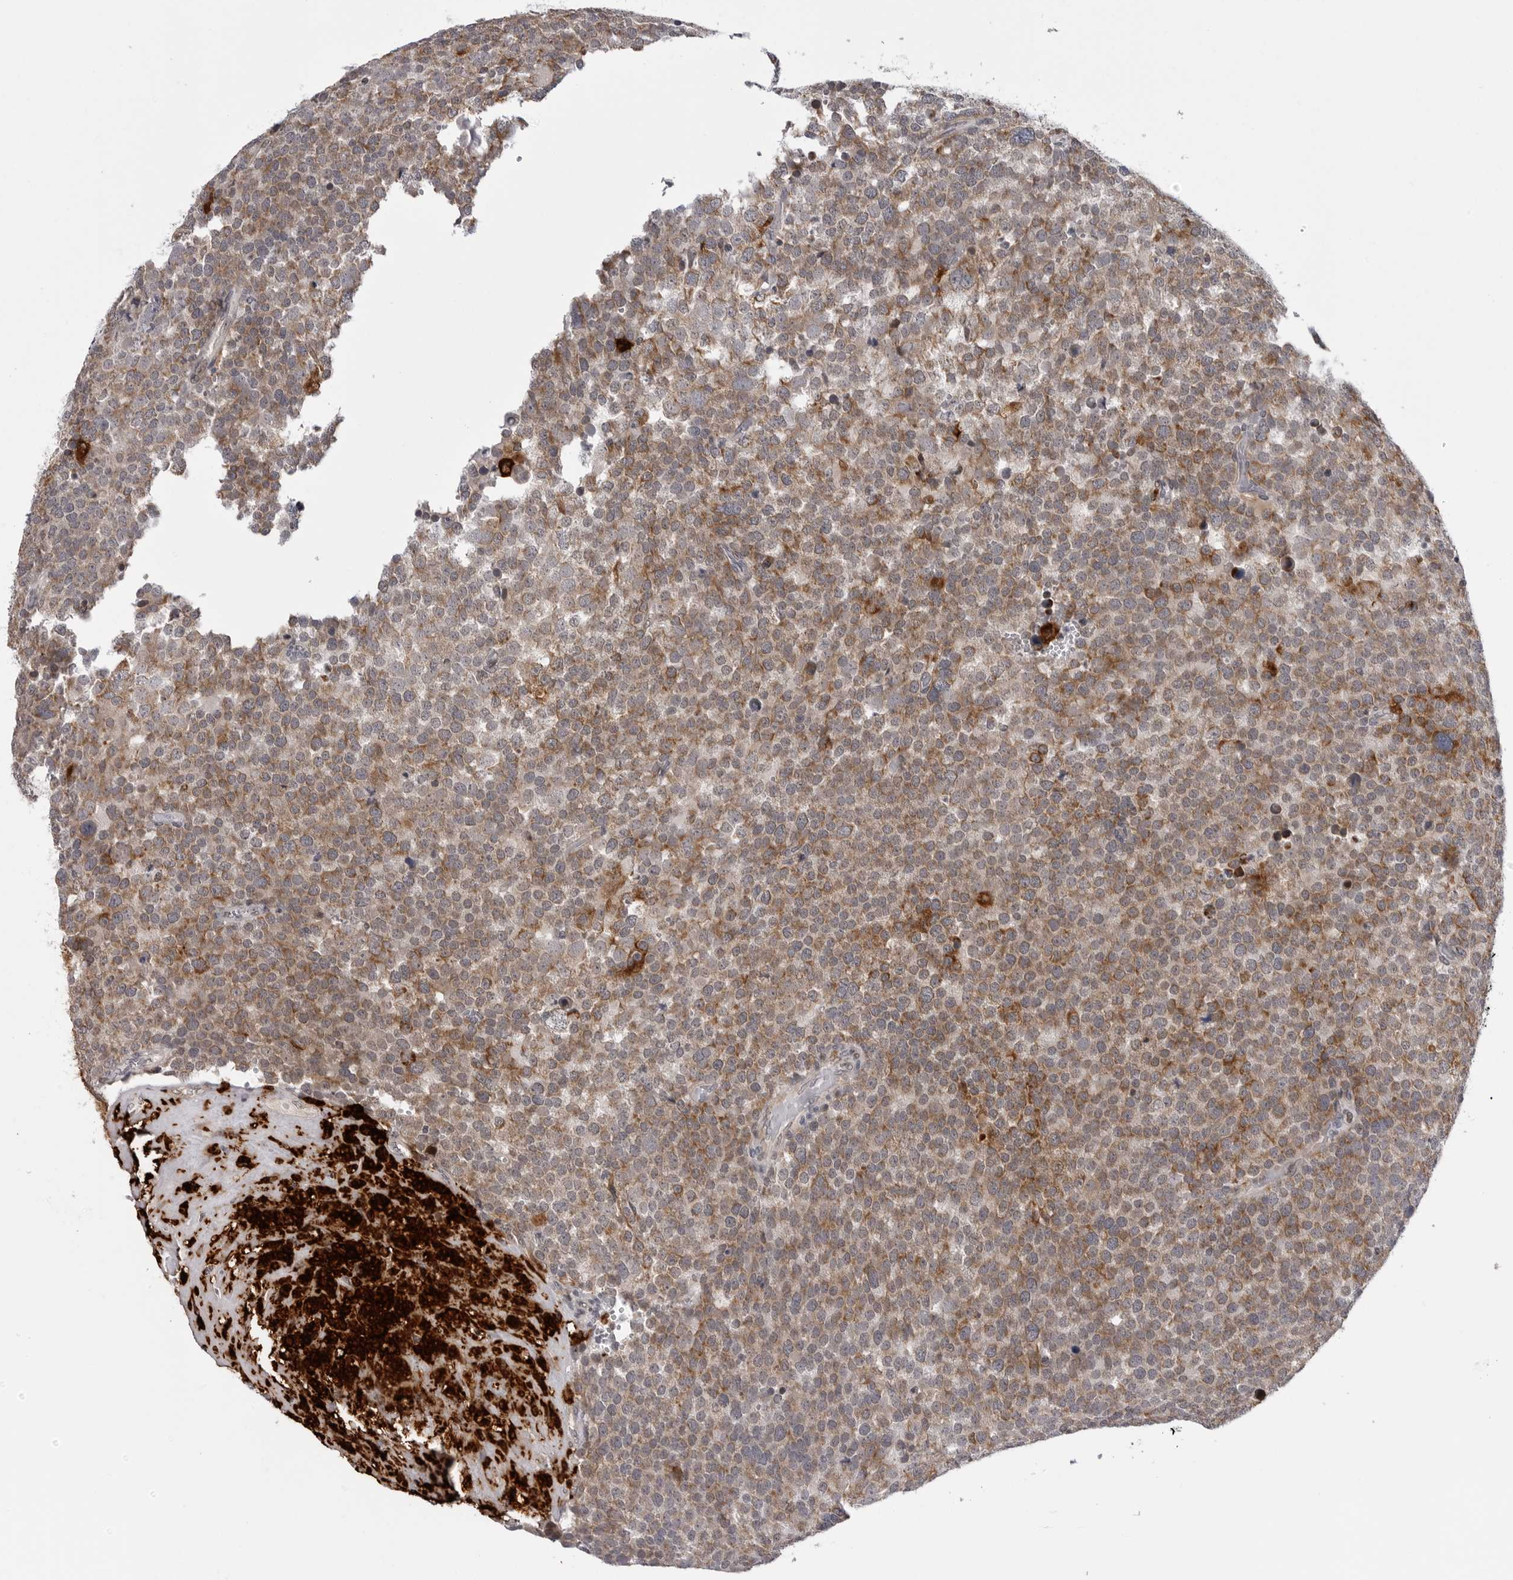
{"staining": {"intensity": "moderate", "quantity": ">75%", "location": "cytoplasmic/membranous"}, "tissue": "testis cancer", "cell_type": "Tumor cells", "image_type": "cancer", "snomed": [{"axis": "morphology", "description": "Seminoma, NOS"}, {"axis": "topography", "description": "Testis"}], "caption": "IHC of human testis seminoma reveals medium levels of moderate cytoplasmic/membranous expression in about >75% of tumor cells.", "gene": "CDK20", "patient": {"sex": "male", "age": 71}}